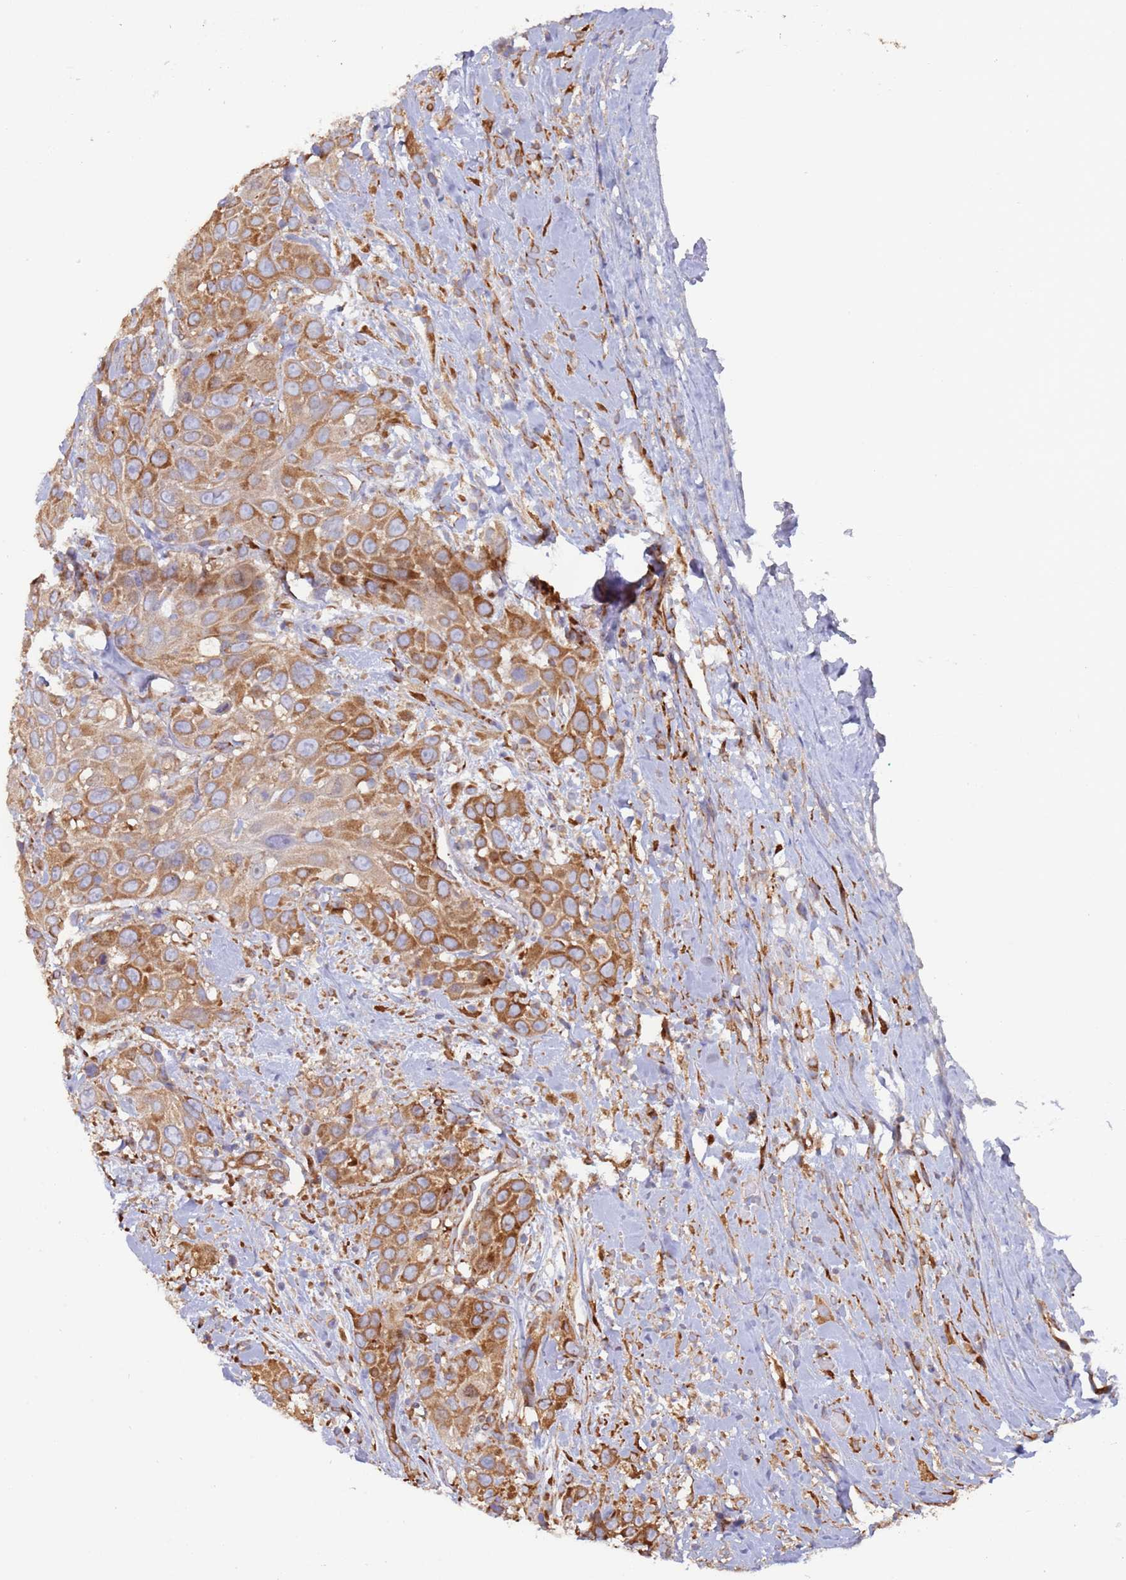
{"staining": {"intensity": "moderate", "quantity": ">75%", "location": "cytoplasmic/membranous"}, "tissue": "head and neck cancer", "cell_type": "Tumor cells", "image_type": "cancer", "snomed": [{"axis": "morphology", "description": "Squamous cell carcinoma, NOS"}, {"axis": "topography", "description": "Head-Neck"}], "caption": "The histopathology image reveals immunohistochemical staining of head and neck squamous cell carcinoma. There is moderate cytoplasmic/membranous expression is identified in approximately >75% of tumor cells.", "gene": "ZNF844", "patient": {"sex": "male", "age": 81}}